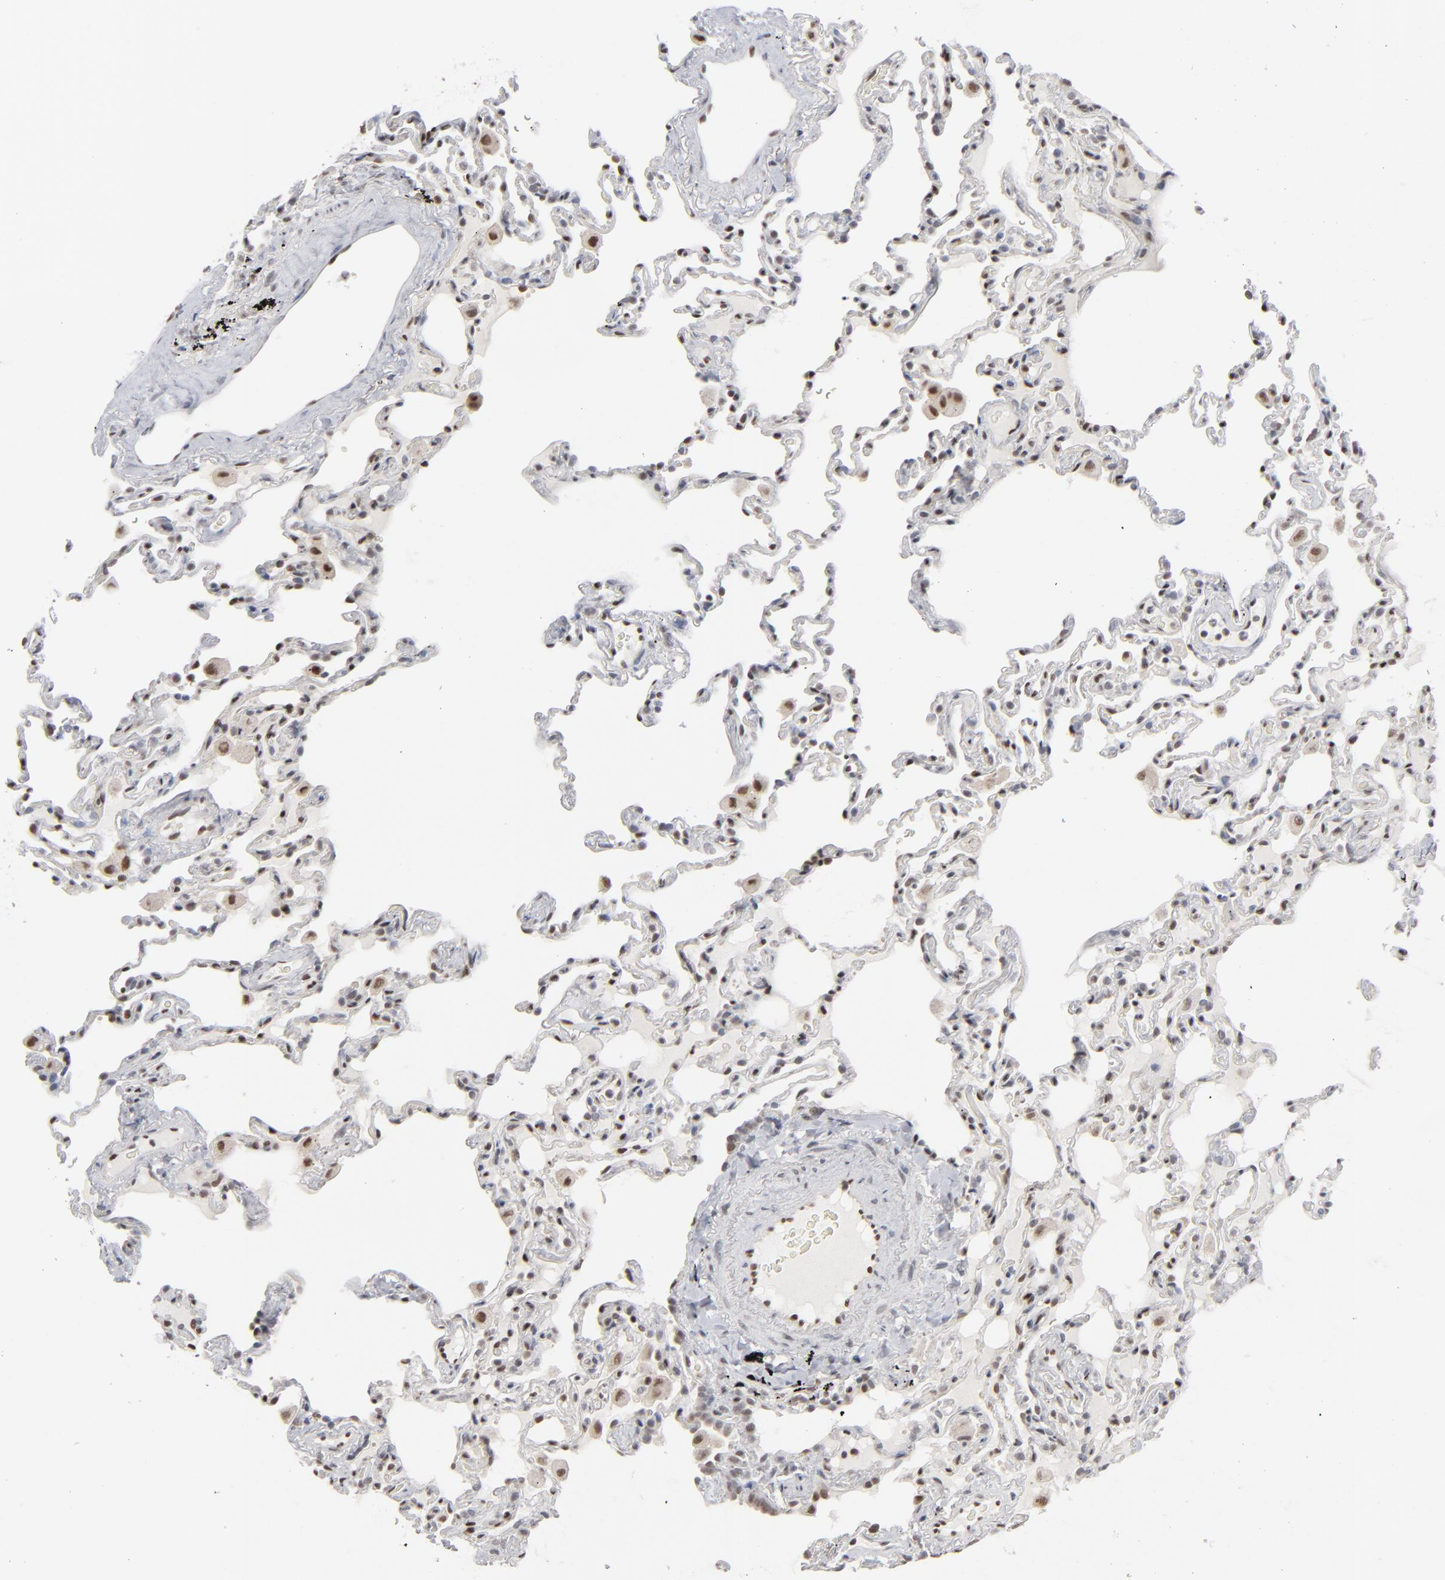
{"staining": {"intensity": "negative", "quantity": "none", "location": "none"}, "tissue": "lung", "cell_type": "Alveolar cells", "image_type": "normal", "snomed": [{"axis": "morphology", "description": "Normal tissue, NOS"}, {"axis": "topography", "description": "Lung"}], "caption": "Histopathology image shows no protein staining in alveolar cells of benign lung.", "gene": "IRF9", "patient": {"sex": "male", "age": 59}}